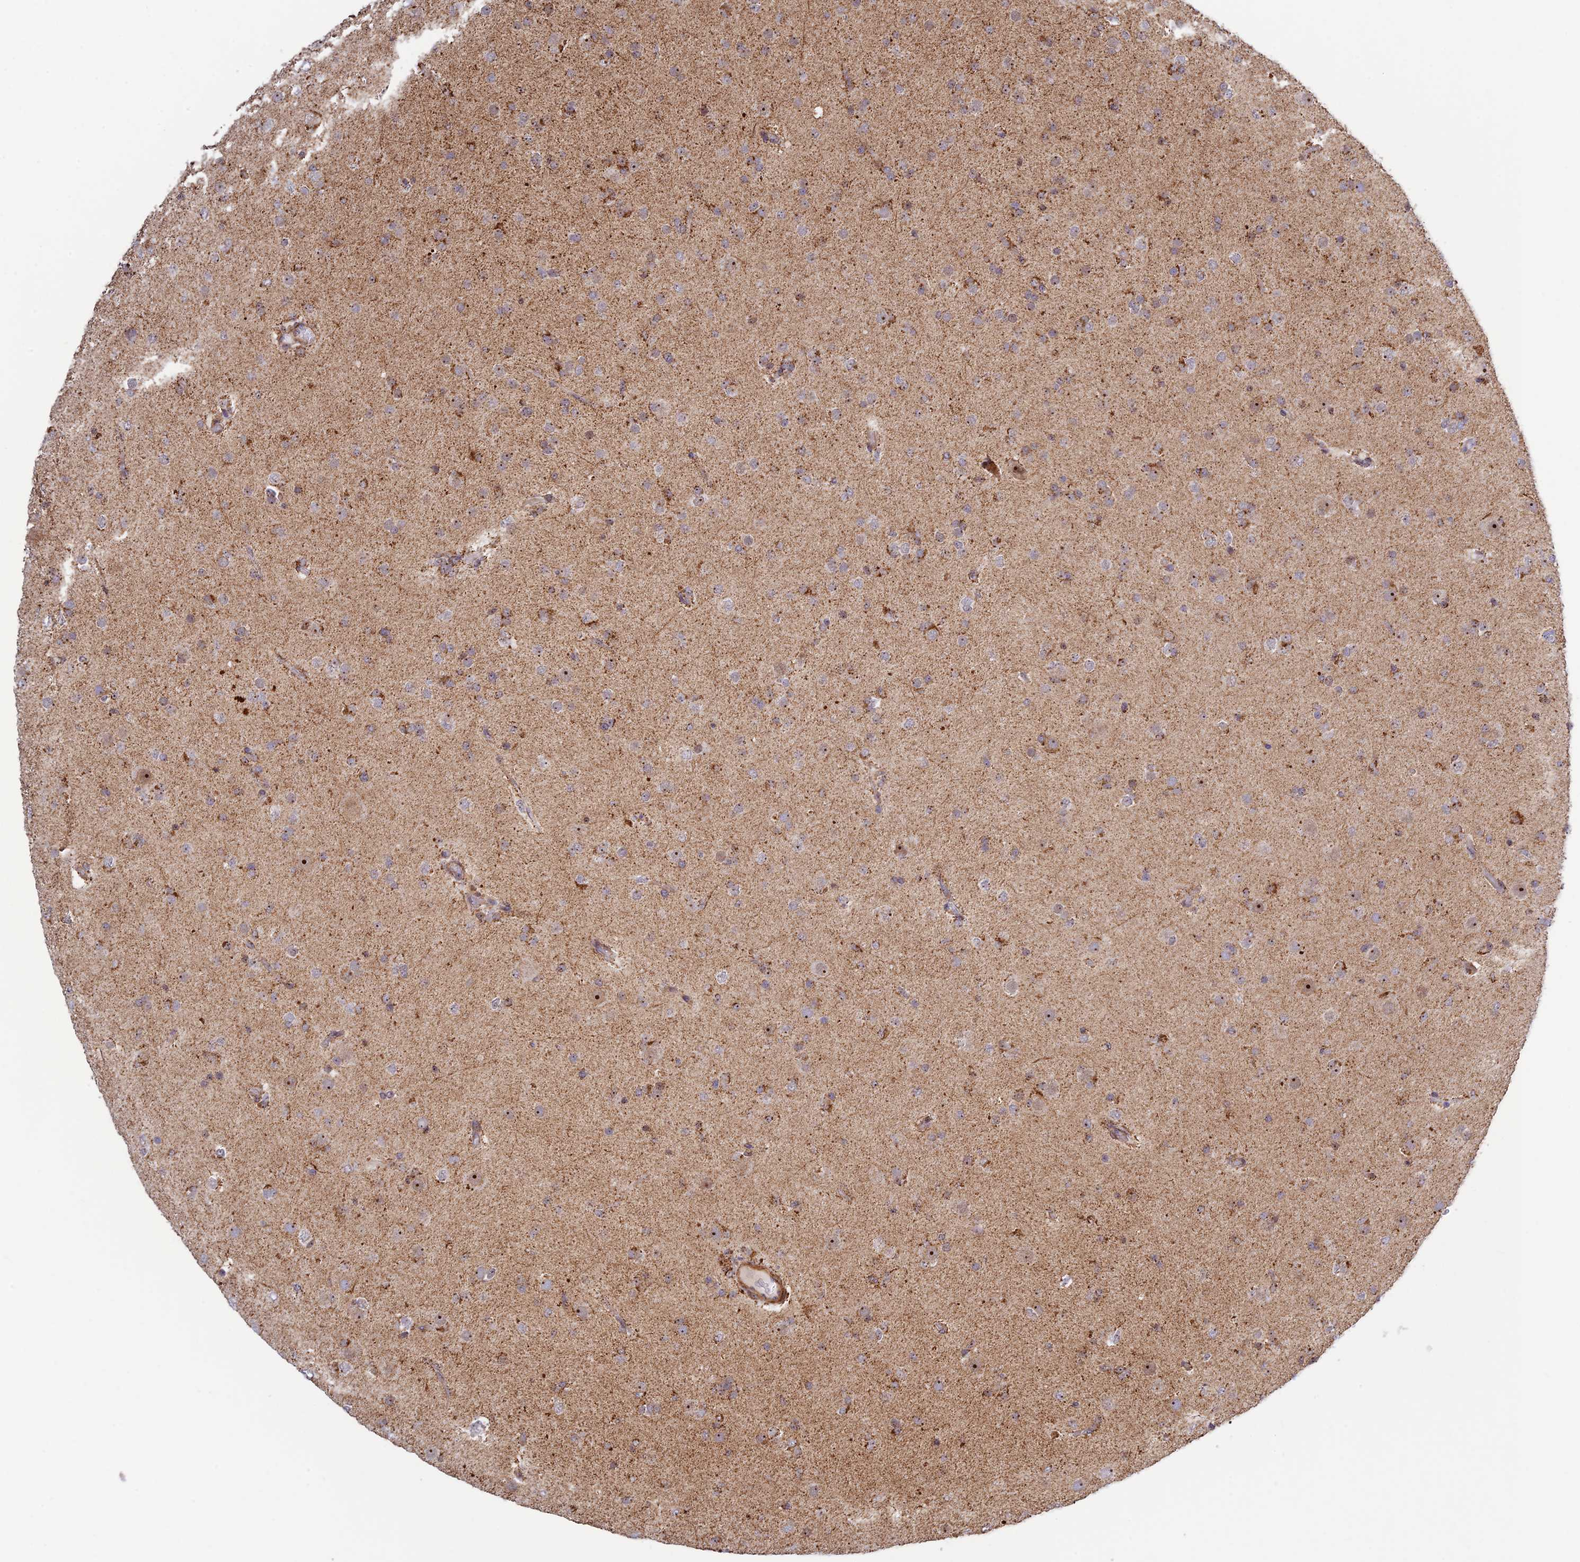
{"staining": {"intensity": "negative", "quantity": "none", "location": "none"}, "tissue": "glioma", "cell_type": "Tumor cells", "image_type": "cancer", "snomed": [{"axis": "morphology", "description": "Glioma, malignant, Low grade"}, {"axis": "topography", "description": "Brain"}], "caption": "The image reveals no staining of tumor cells in glioma. Brightfield microscopy of immunohistochemistry (IHC) stained with DAB (brown) and hematoxylin (blue), captured at high magnification.", "gene": "POLR1G", "patient": {"sex": "male", "age": 65}}